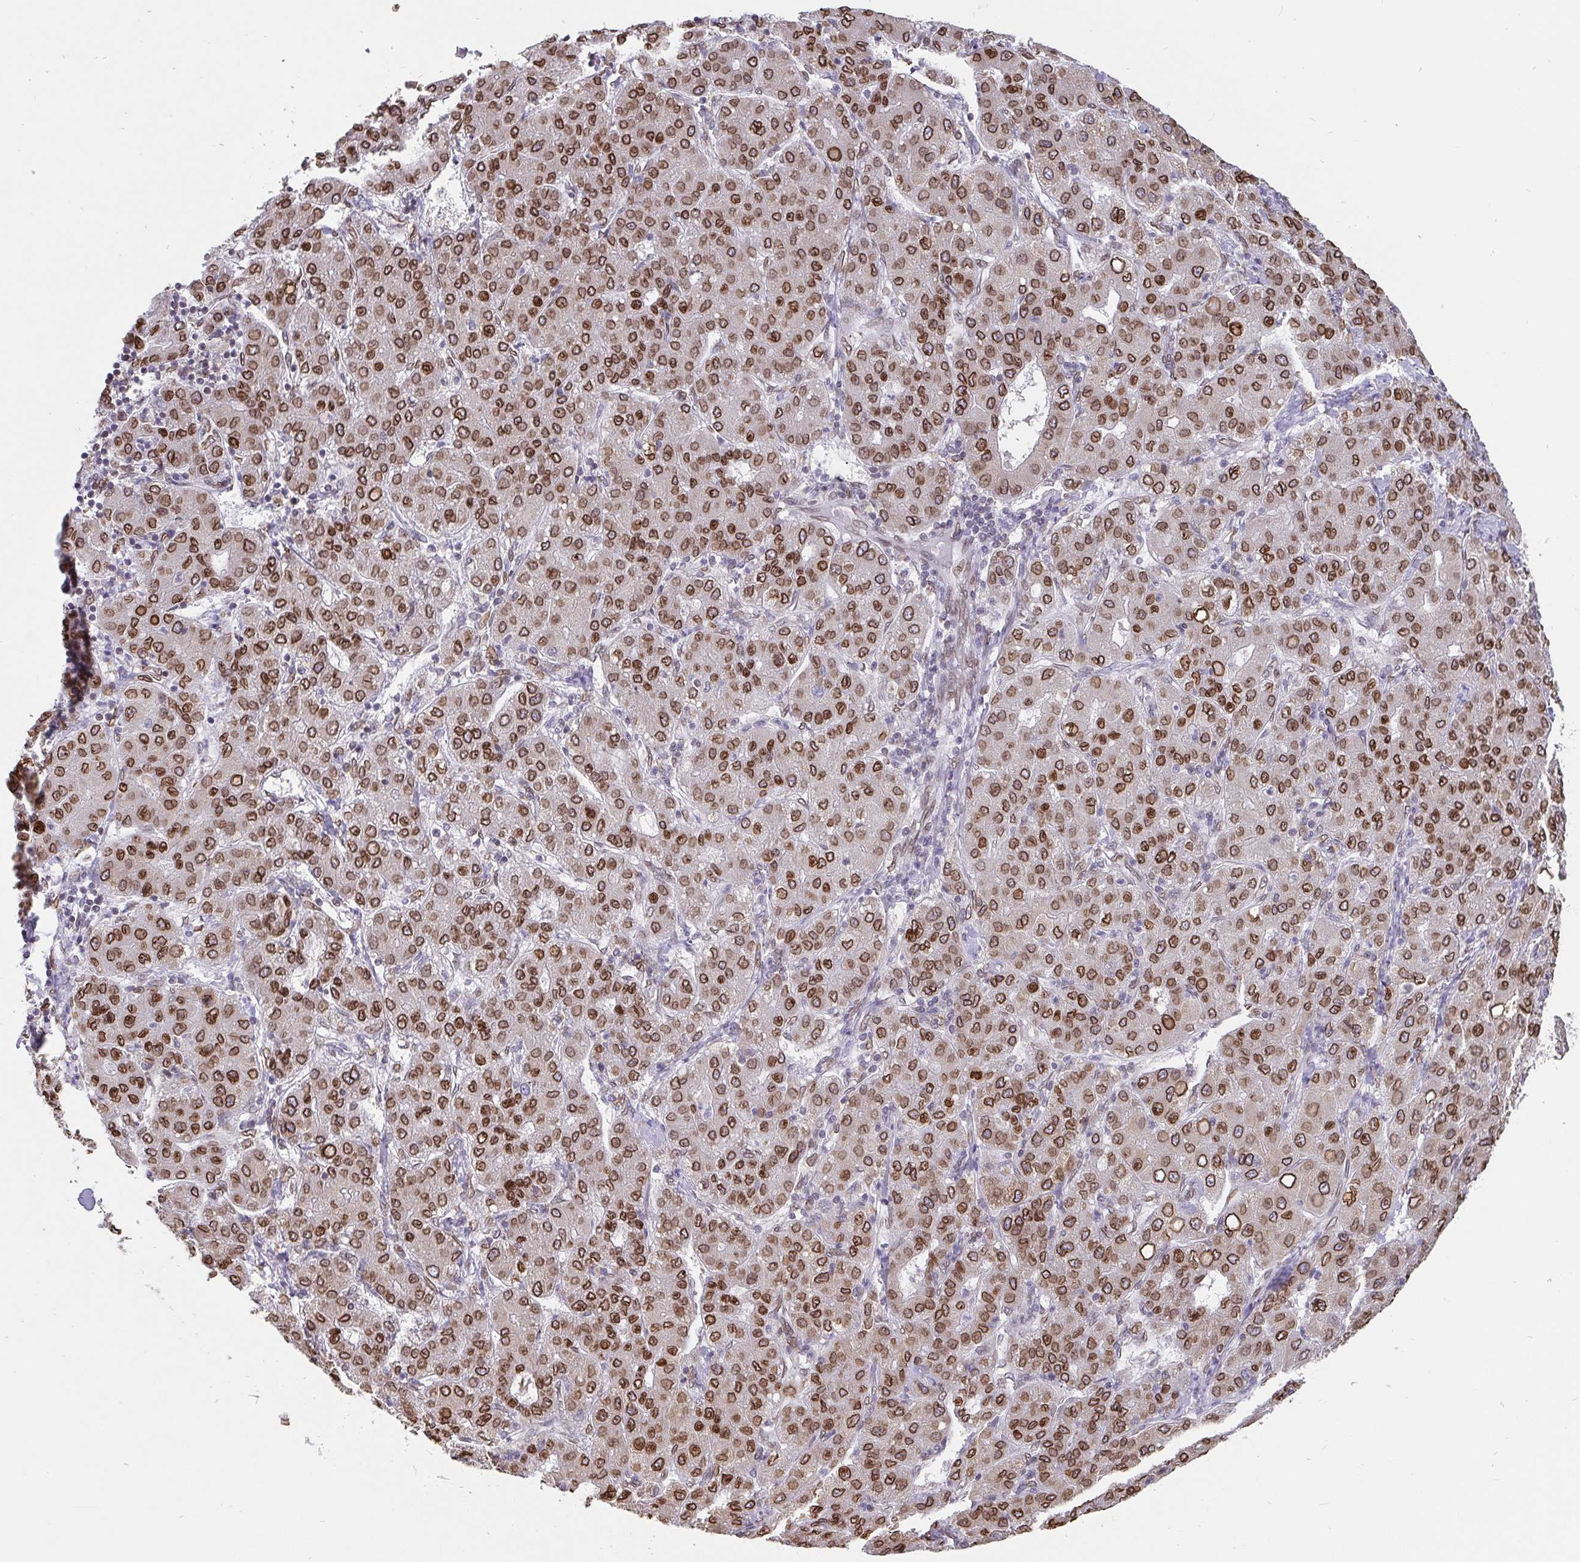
{"staining": {"intensity": "moderate", "quantity": ">75%", "location": "cytoplasmic/membranous,nuclear"}, "tissue": "liver cancer", "cell_type": "Tumor cells", "image_type": "cancer", "snomed": [{"axis": "morphology", "description": "Carcinoma, Hepatocellular, NOS"}, {"axis": "topography", "description": "Liver"}], "caption": "An immunohistochemistry (IHC) photomicrograph of neoplastic tissue is shown. Protein staining in brown shows moderate cytoplasmic/membranous and nuclear positivity in liver hepatocellular carcinoma within tumor cells. The staining was performed using DAB, with brown indicating positive protein expression. Nuclei are stained blue with hematoxylin.", "gene": "EMD", "patient": {"sex": "male", "age": 65}}